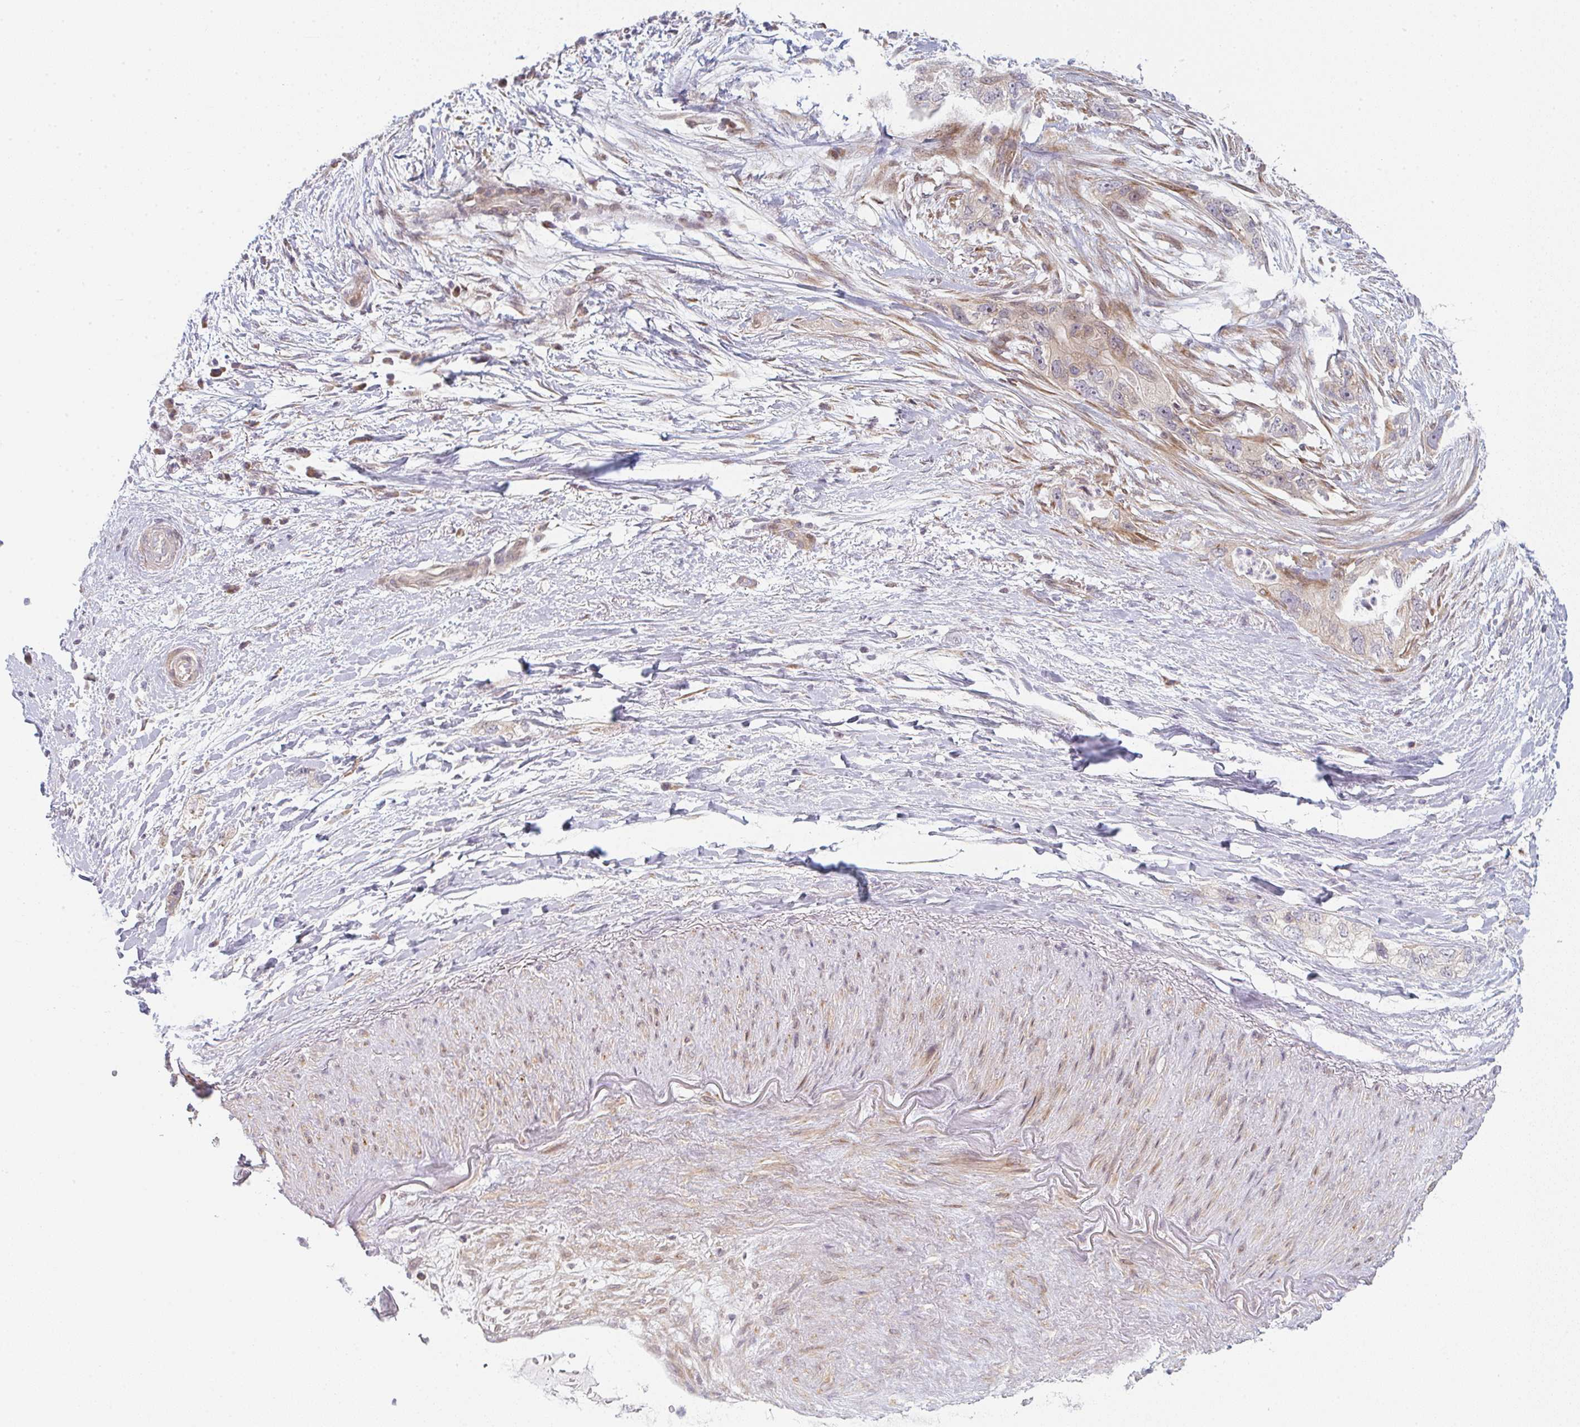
{"staining": {"intensity": "moderate", "quantity": "<25%", "location": "cytoplasmic/membranous"}, "tissue": "pancreatic cancer", "cell_type": "Tumor cells", "image_type": "cancer", "snomed": [{"axis": "morphology", "description": "Adenocarcinoma, NOS"}, {"axis": "topography", "description": "Pancreas"}], "caption": "Human pancreatic adenocarcinoma stained for a protein (brown) reveals moderate cytoplasmic/membranous positive positivity in approximately <25% of tumor cells.", "gene": "TMEM237", "patient": {"sex": "female", "age": 73}}